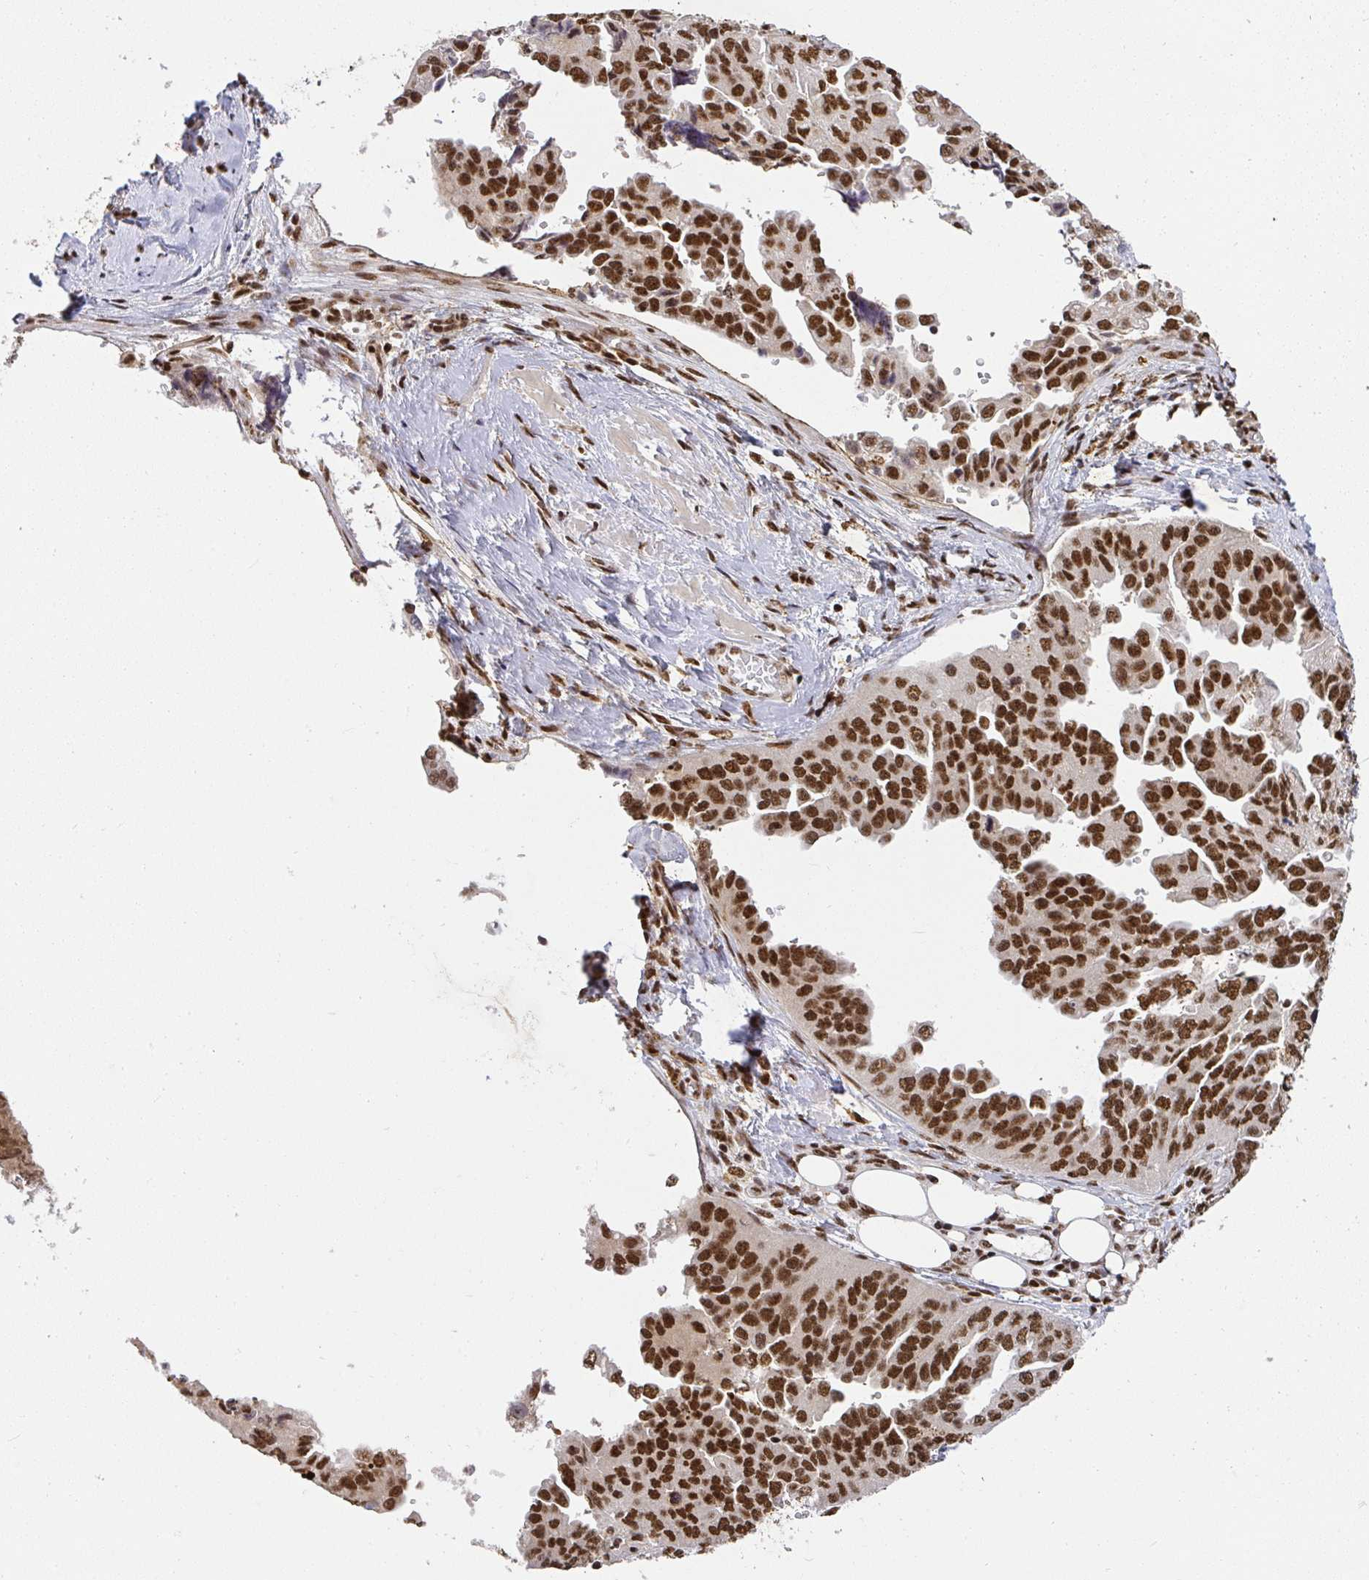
{"staining": {"intensity": "moderate", "quantity": ">75%", "location": "nuclear"}, "tissue": "ovarian cancer", "cell_type": "Tumor cells", "image_type": "cancer", "snomed": [{"axis": "morphology", "description": "Cystadenocarcinoma, serous, NOS"}, {"axis": "topography", "description": "Ovary"}], "caption": "A micrograph of human ovarian cancer stained for a protein displays moderate nuclear brown staining in tumor cells.", "gene": "U2AF1", "patient": {"sex": "female", "age": 75}}